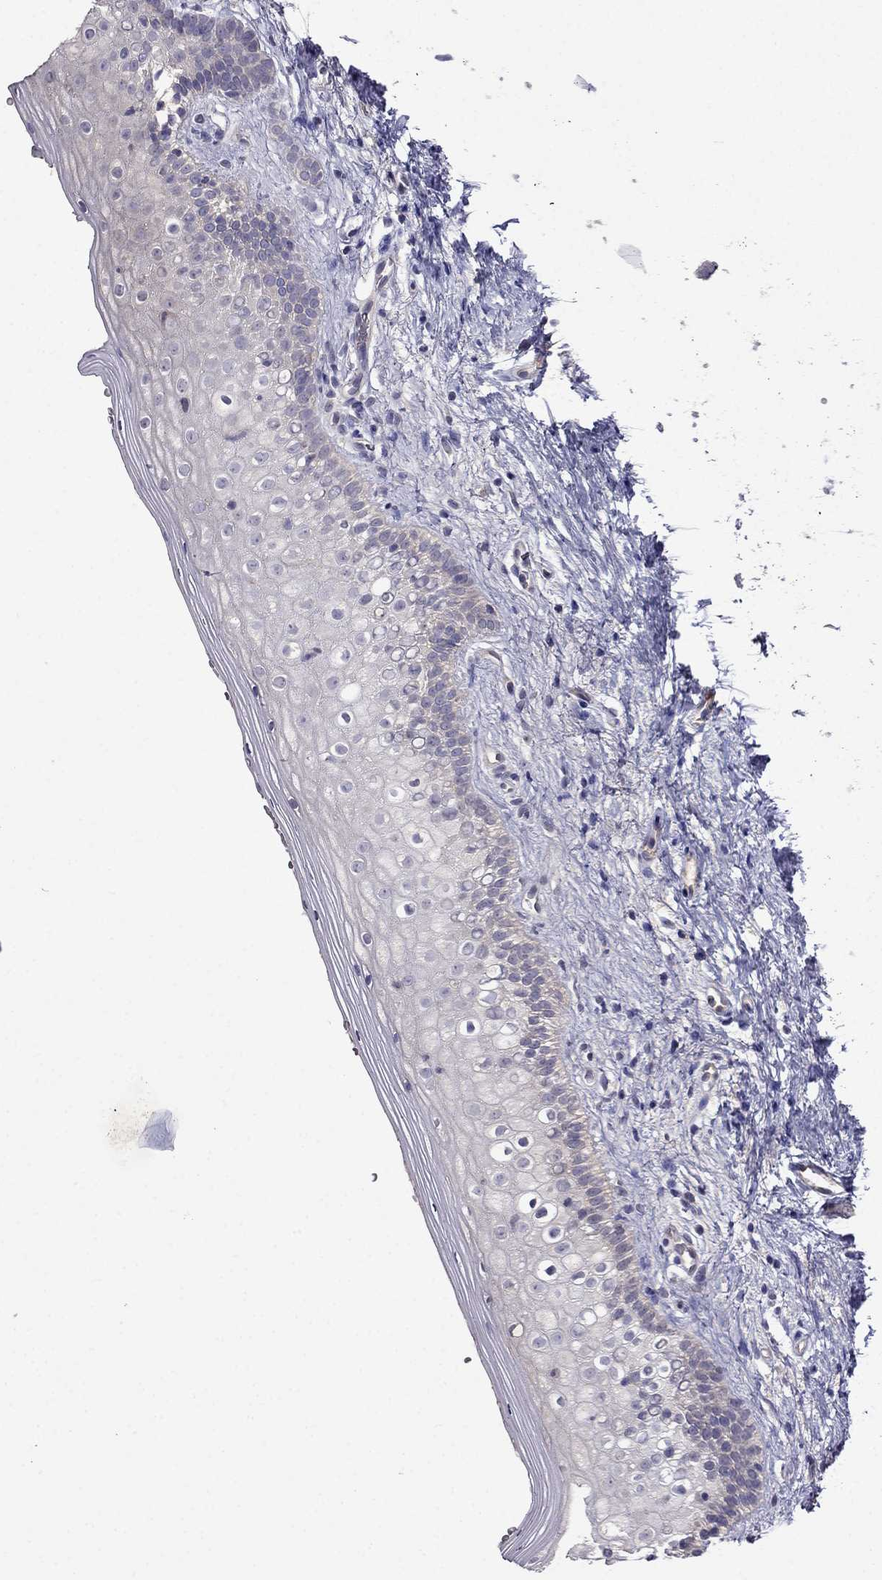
{"staining": {"intensity": "negative", "quantity": "none", "location": "none"}, "tissue": "vagina", "cell_type": "Squamous epithelial cells", "image_type": "normal", "snomed": [{"axis": "morphology", "description": "Normal tissue, NOS"}, {"axis": "topography", "description": "Vagina"}], "caption": "DAB (3,3'-diaminobenzidine) immunohistochemical staining of unremarkable vagina demonstrates no significant expression in squamous epithelial cells.", "gene": "SCNN1D", "patient": {"sex": "female", "age": 47}}